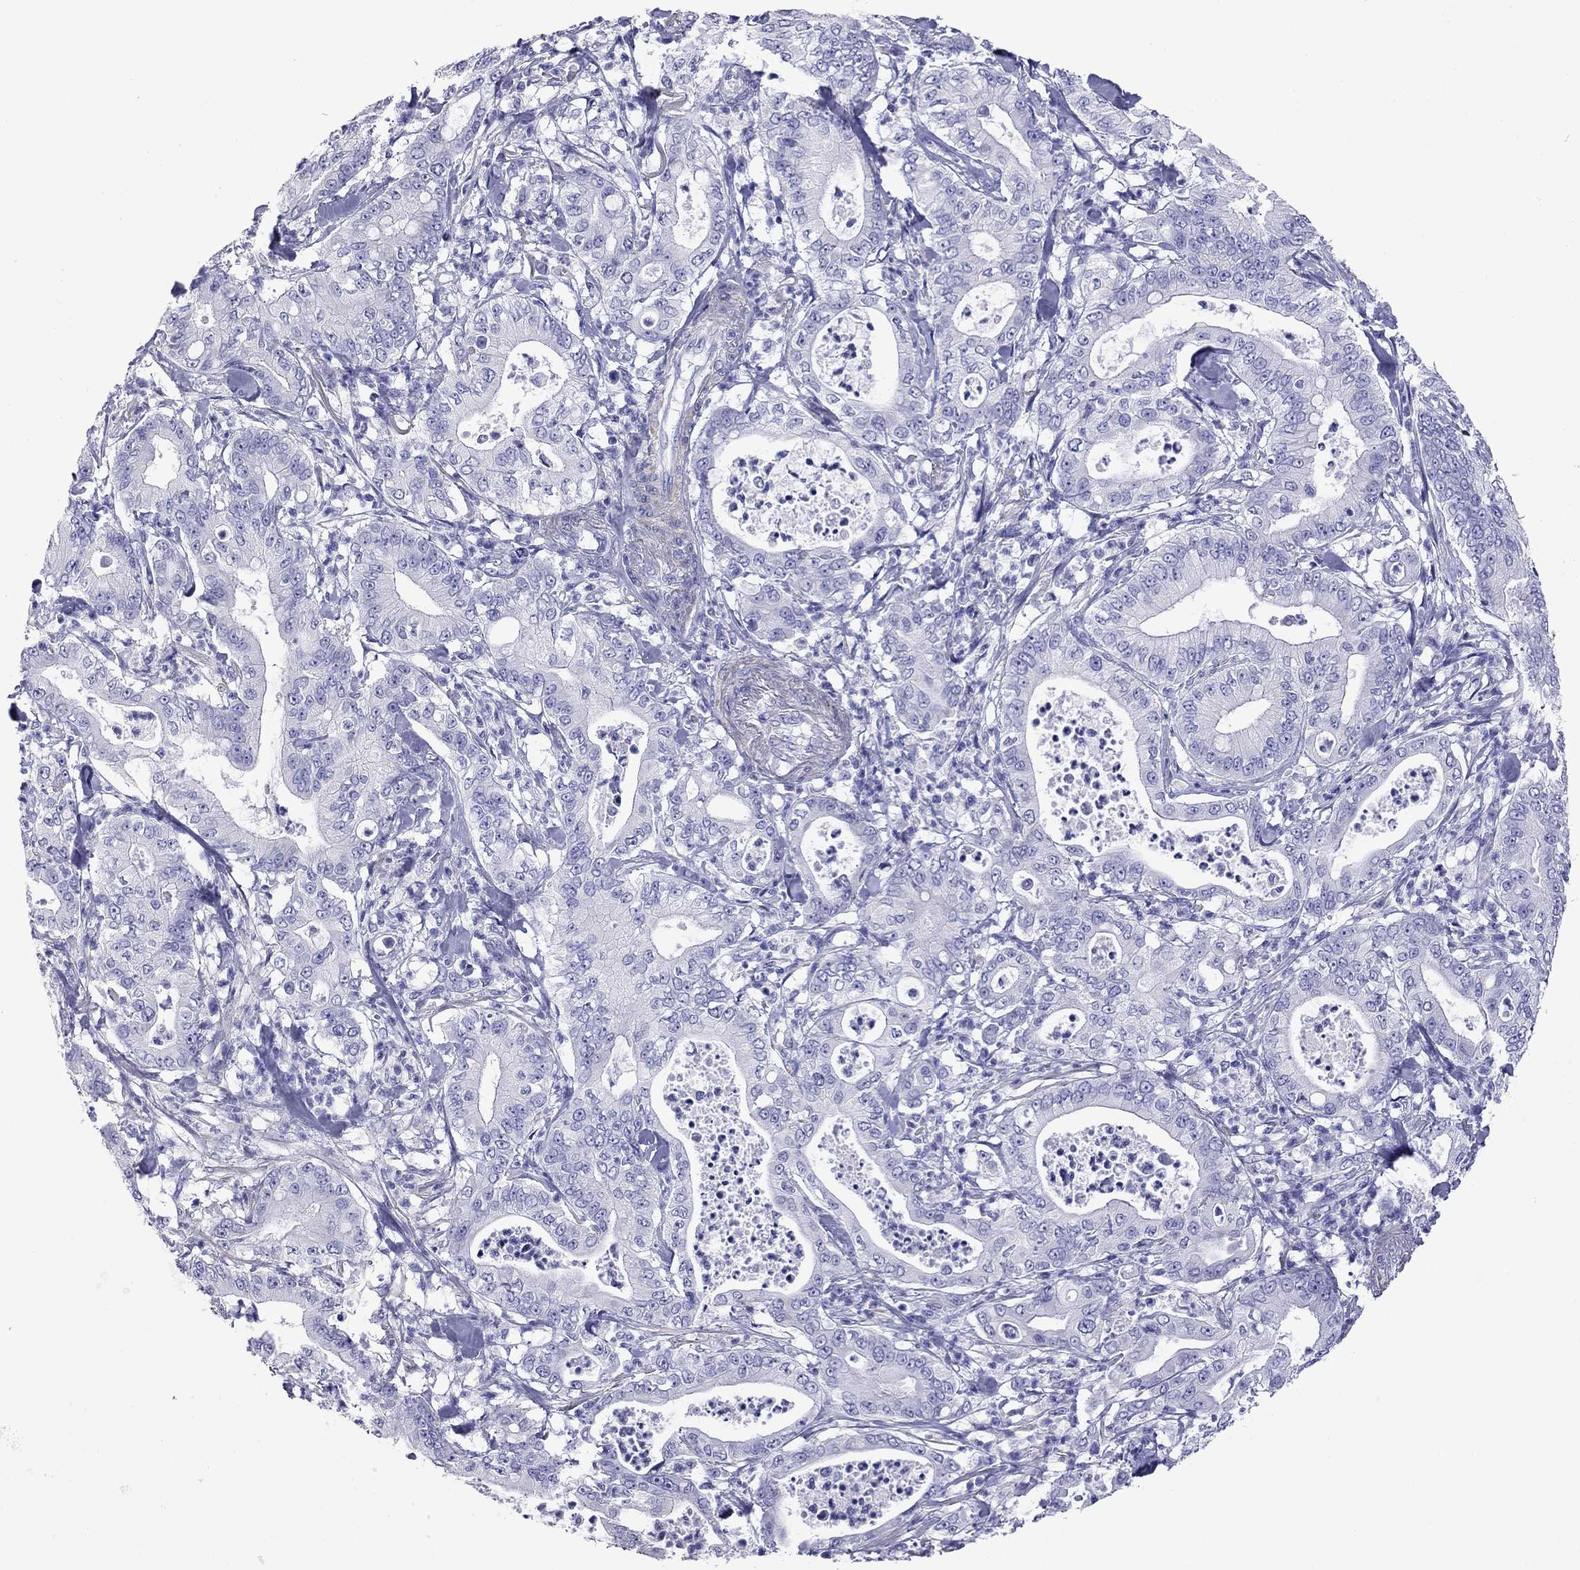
{"staining": {"intensity": "negative", "quantity": "none", "location": "none"}, "tissue": "pancreatic cancer", "cell_type": "Tumor cells", "image_type": "cancer", "snomed": [{"axis": "morphology", "description": "Adenocarcinoma, NOS"}, {"axis": "topography", "description": "Pancreas"}], "caption": "Tumor cells are negative for protein expression in human pancreatic cancer. (Brightfield microscopy of DAB (3,3'-diaminobenzidine) IHC at high magnification).", "gene": "KIAA2012", "patient": {"sex": "male", "age": 71}}